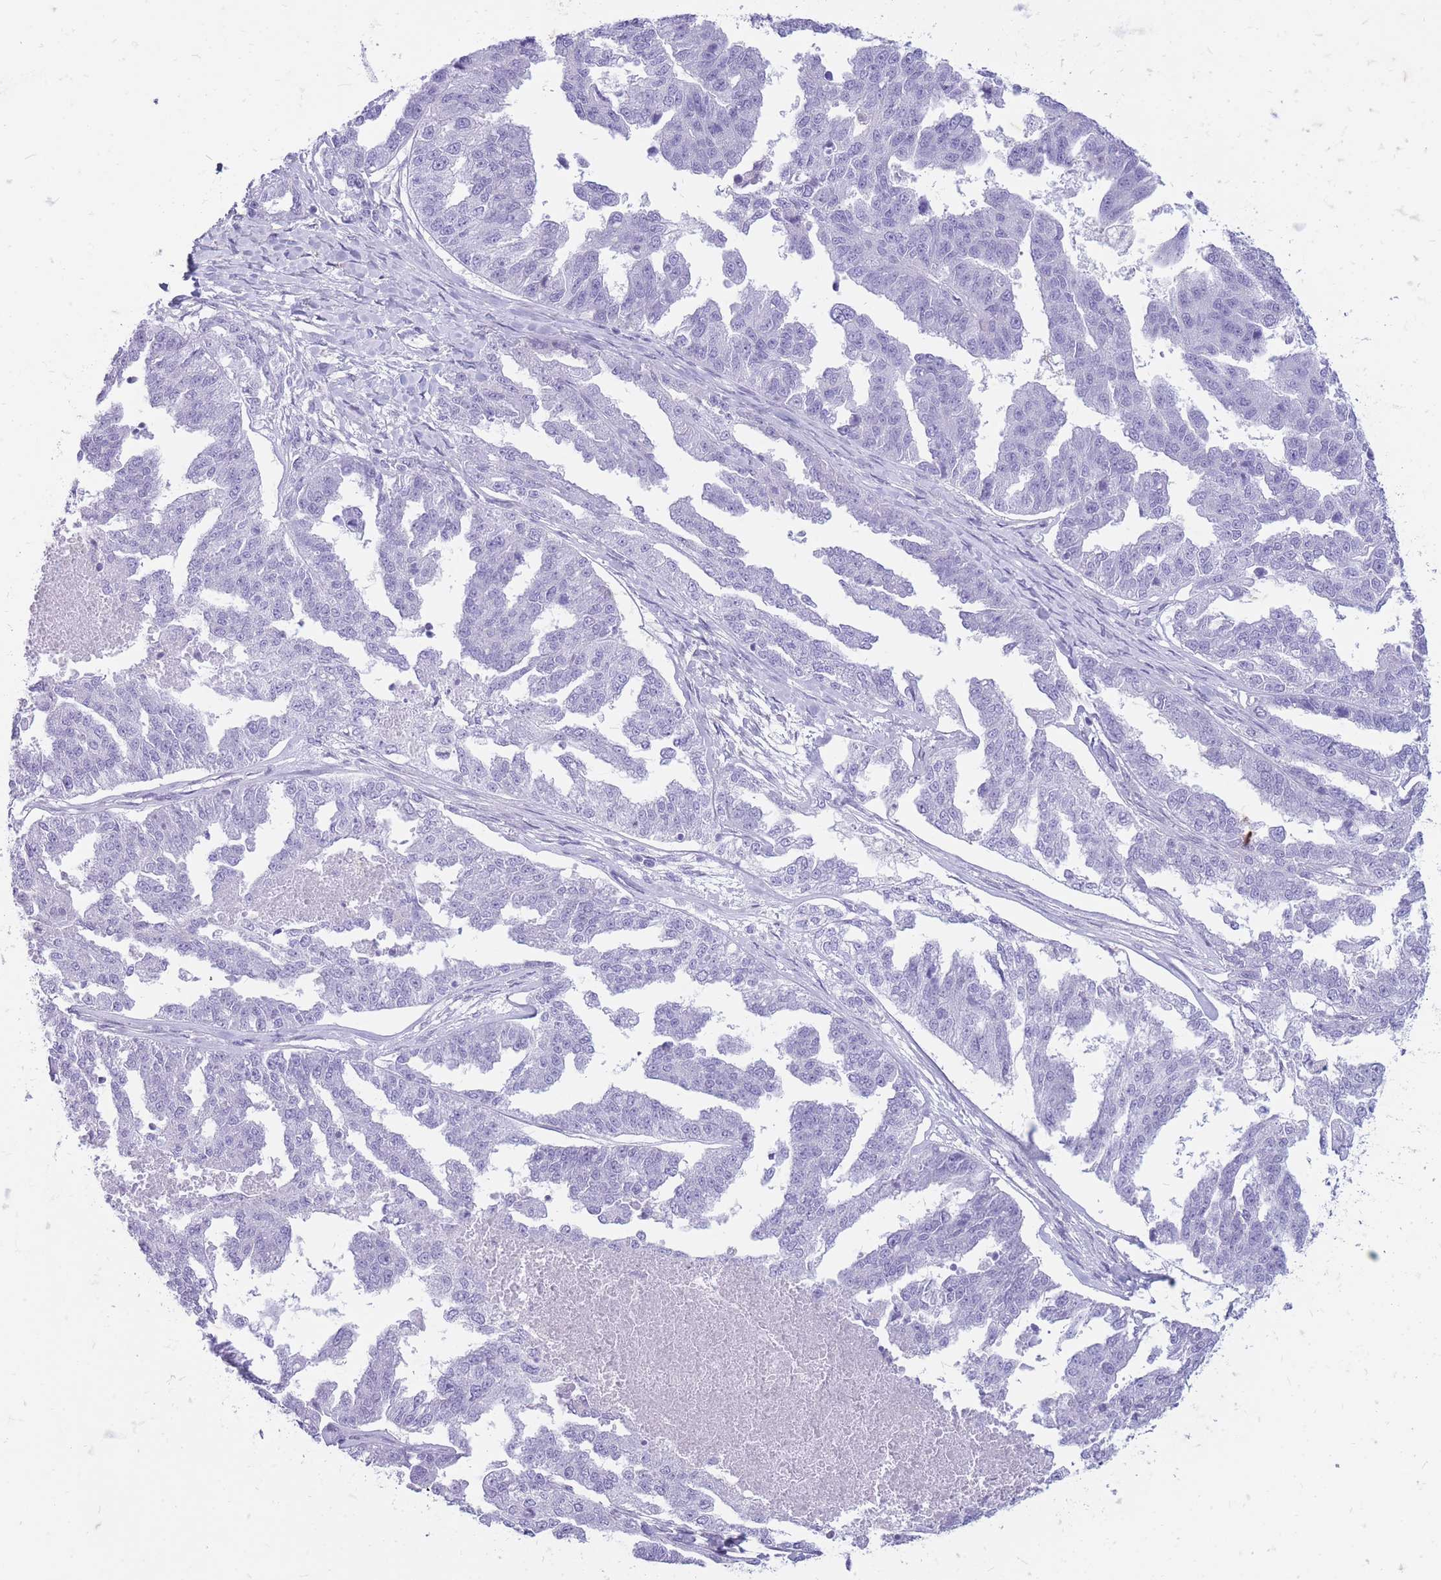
{"staining": {"intensity": "negative", "quantity": "none", "location": "none"}, "tissue": "ovarian cancer", "cell_type": "Tumor cells", "image_type": "cancer", "snomed": [{"axis": "morphology", "description": "Cystadenocarcinoma, serous, NOS"}, {"axis": "topography", "description": "Ovary"}], "caption": "Immunohistochemistry (IHC) of ovarian cancer (serous cystadenocarcinoma) shows no positivity in tumor cells. Brightfield microscopy of immunohistochemistry stained with DAB (brown) and hematoxylin (blue), captured at high magnification.", "gene": "ZFP37", "patient": {"sex": "female", "age": 58}}